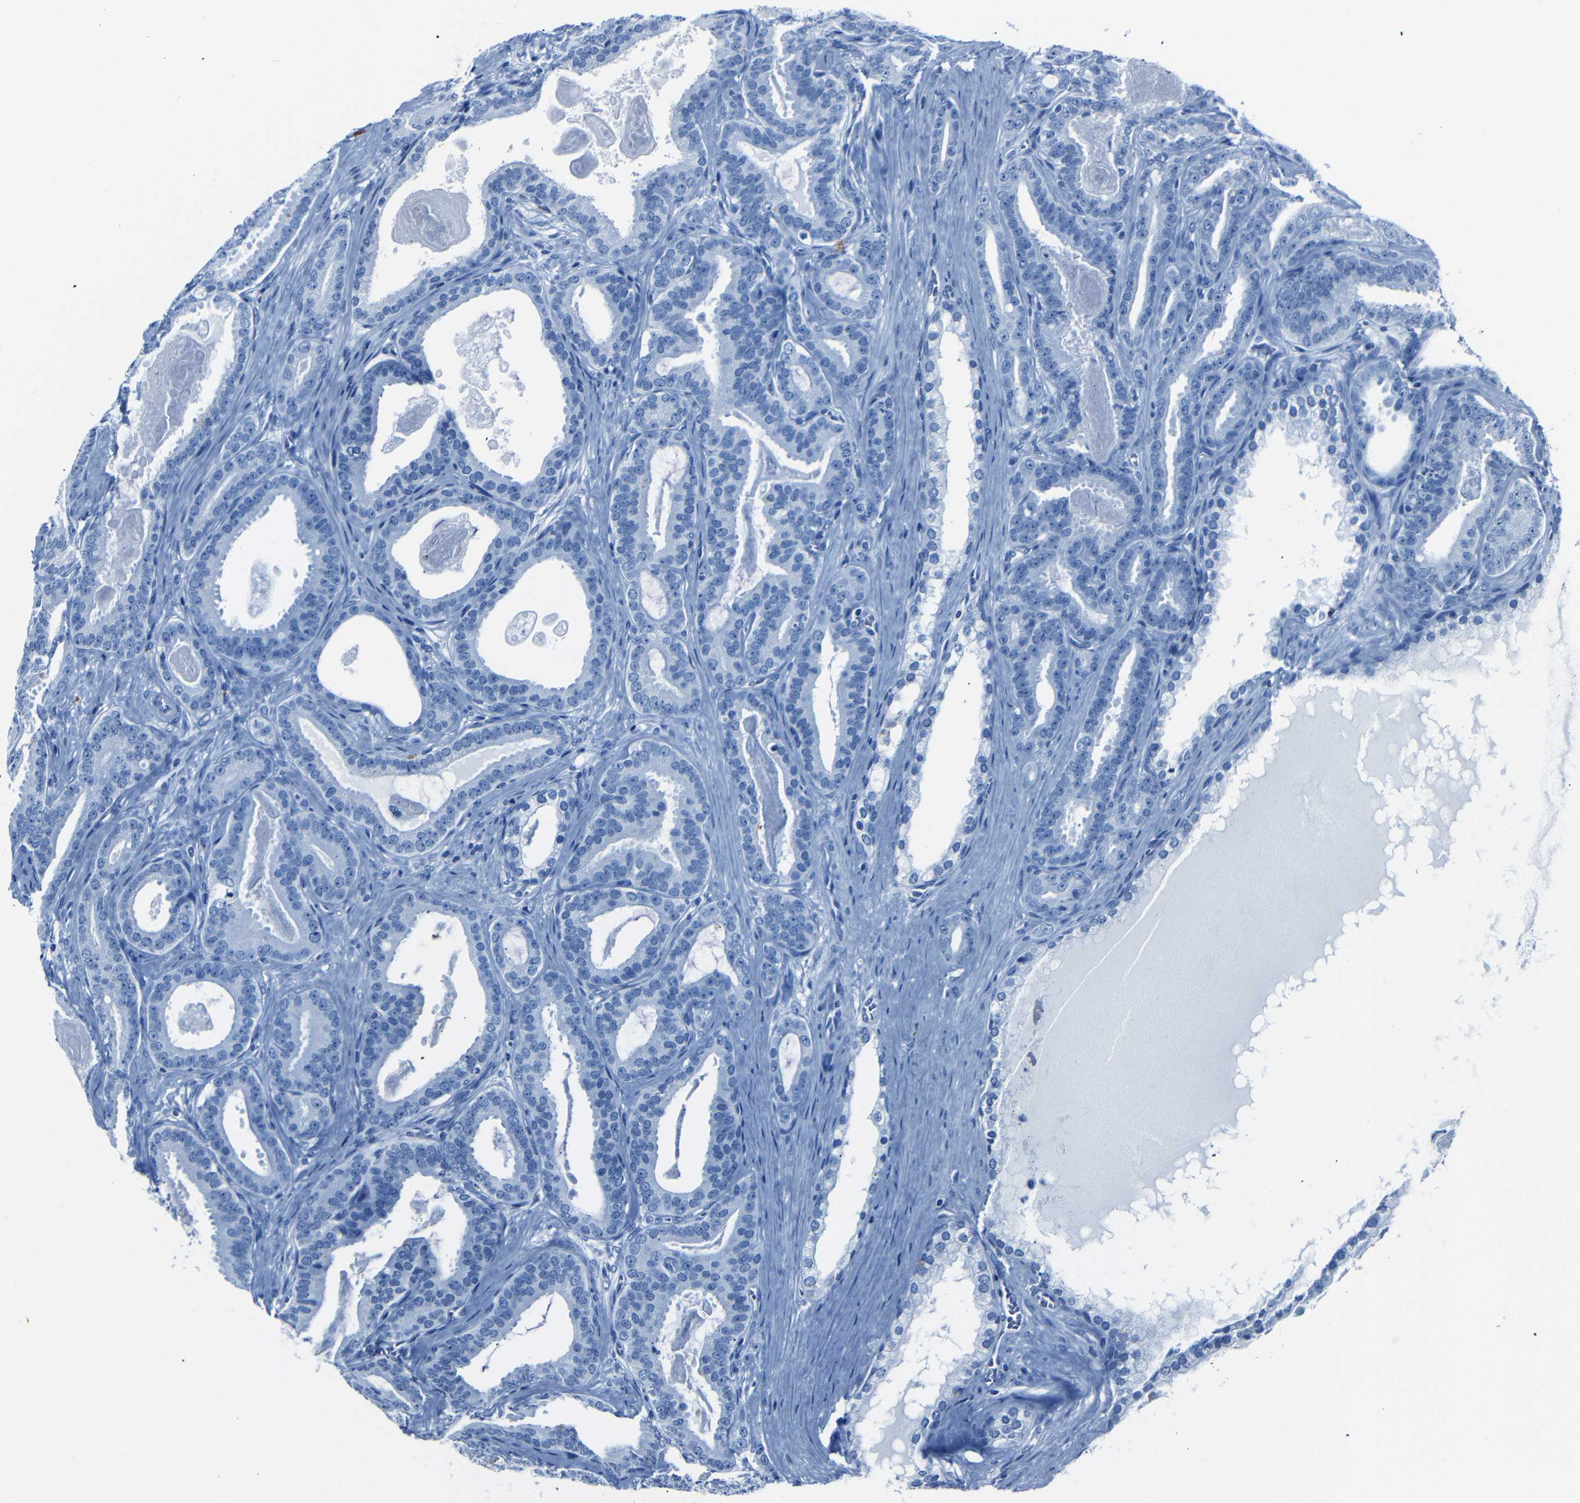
{"staining": {"intensity": "negative", "quantity": "none", "location": "none"}, "tissue": "prostate cancer", "cell_type": "Tumor cells", "image_type": "cancer", "snomed": [{"axis": "morphology", "description": "Adenocarcinoma, High grade"}, {"axis": "topography", "description": "Prostate"}], "caption": "Immunohistochemistry (IHC) micrograph of high-grade adenocarcinoma (prostate) stained for a protein (brown), which exhibits no staining in tumor cells.", "gene": "CLDN11", "patient": {"sex": "male", "age": 60}}